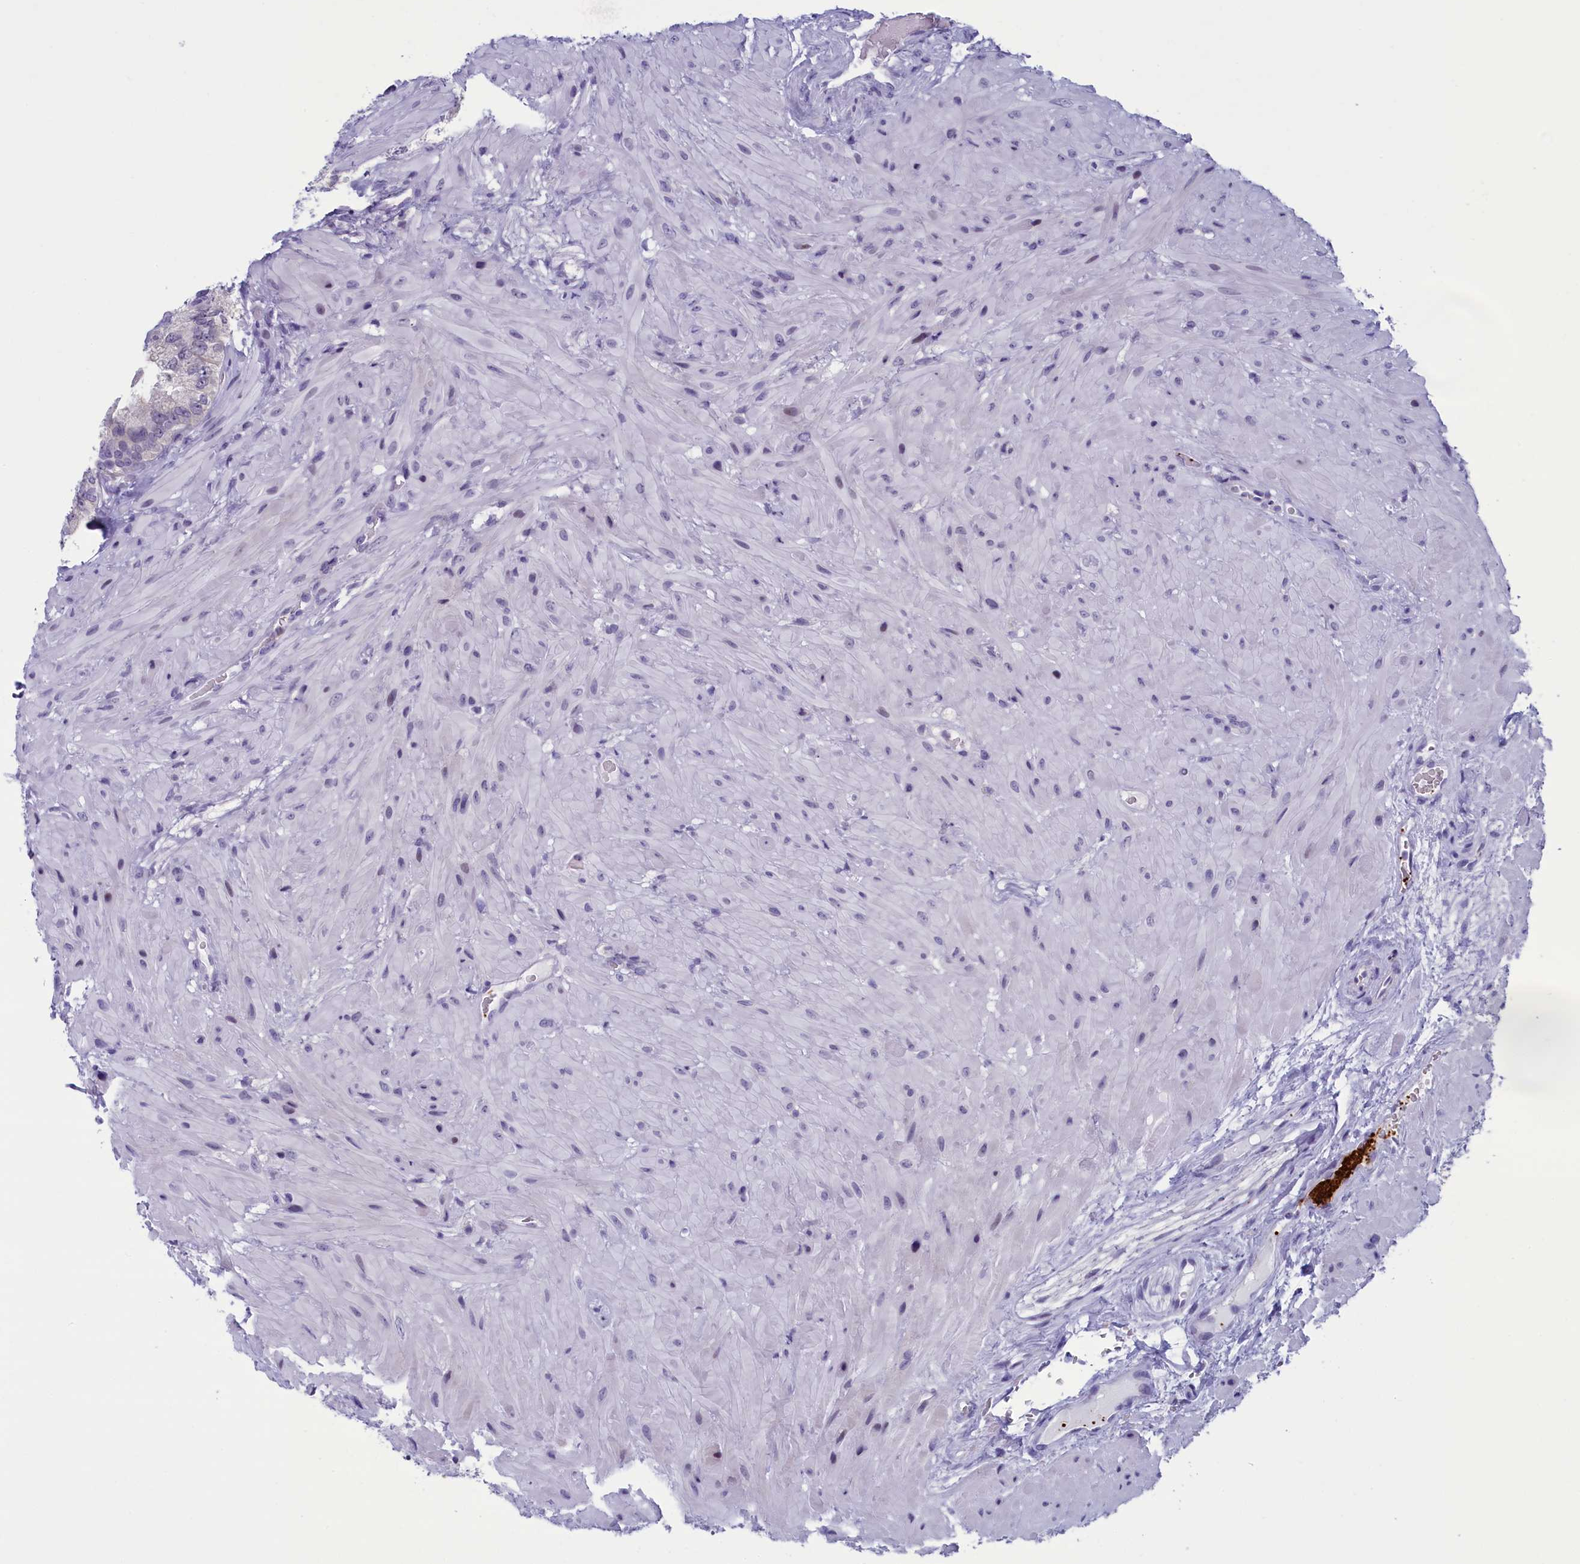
{"staining": {"intensity": "negative", "quantity": "none", "location": "none"}, "tissue": "seminal vesicle", "cell_type": "Glandular cells", "image_type": "normal", "snomed": [{"axis": "morphology", "description": "Normal tissue, NOS"}, {"axis": "topography", "description": "Seminal veicle"}, {"axis": "topography", "description": "Peripheral nerve tissue"}], "caption": "DAB immunohistochemical staining of unremarkable seminal vesicle exhibits no significant staining in glandular cells.", "gene": "AIFM2", "patient": {"sex": "male", "age": 67}}